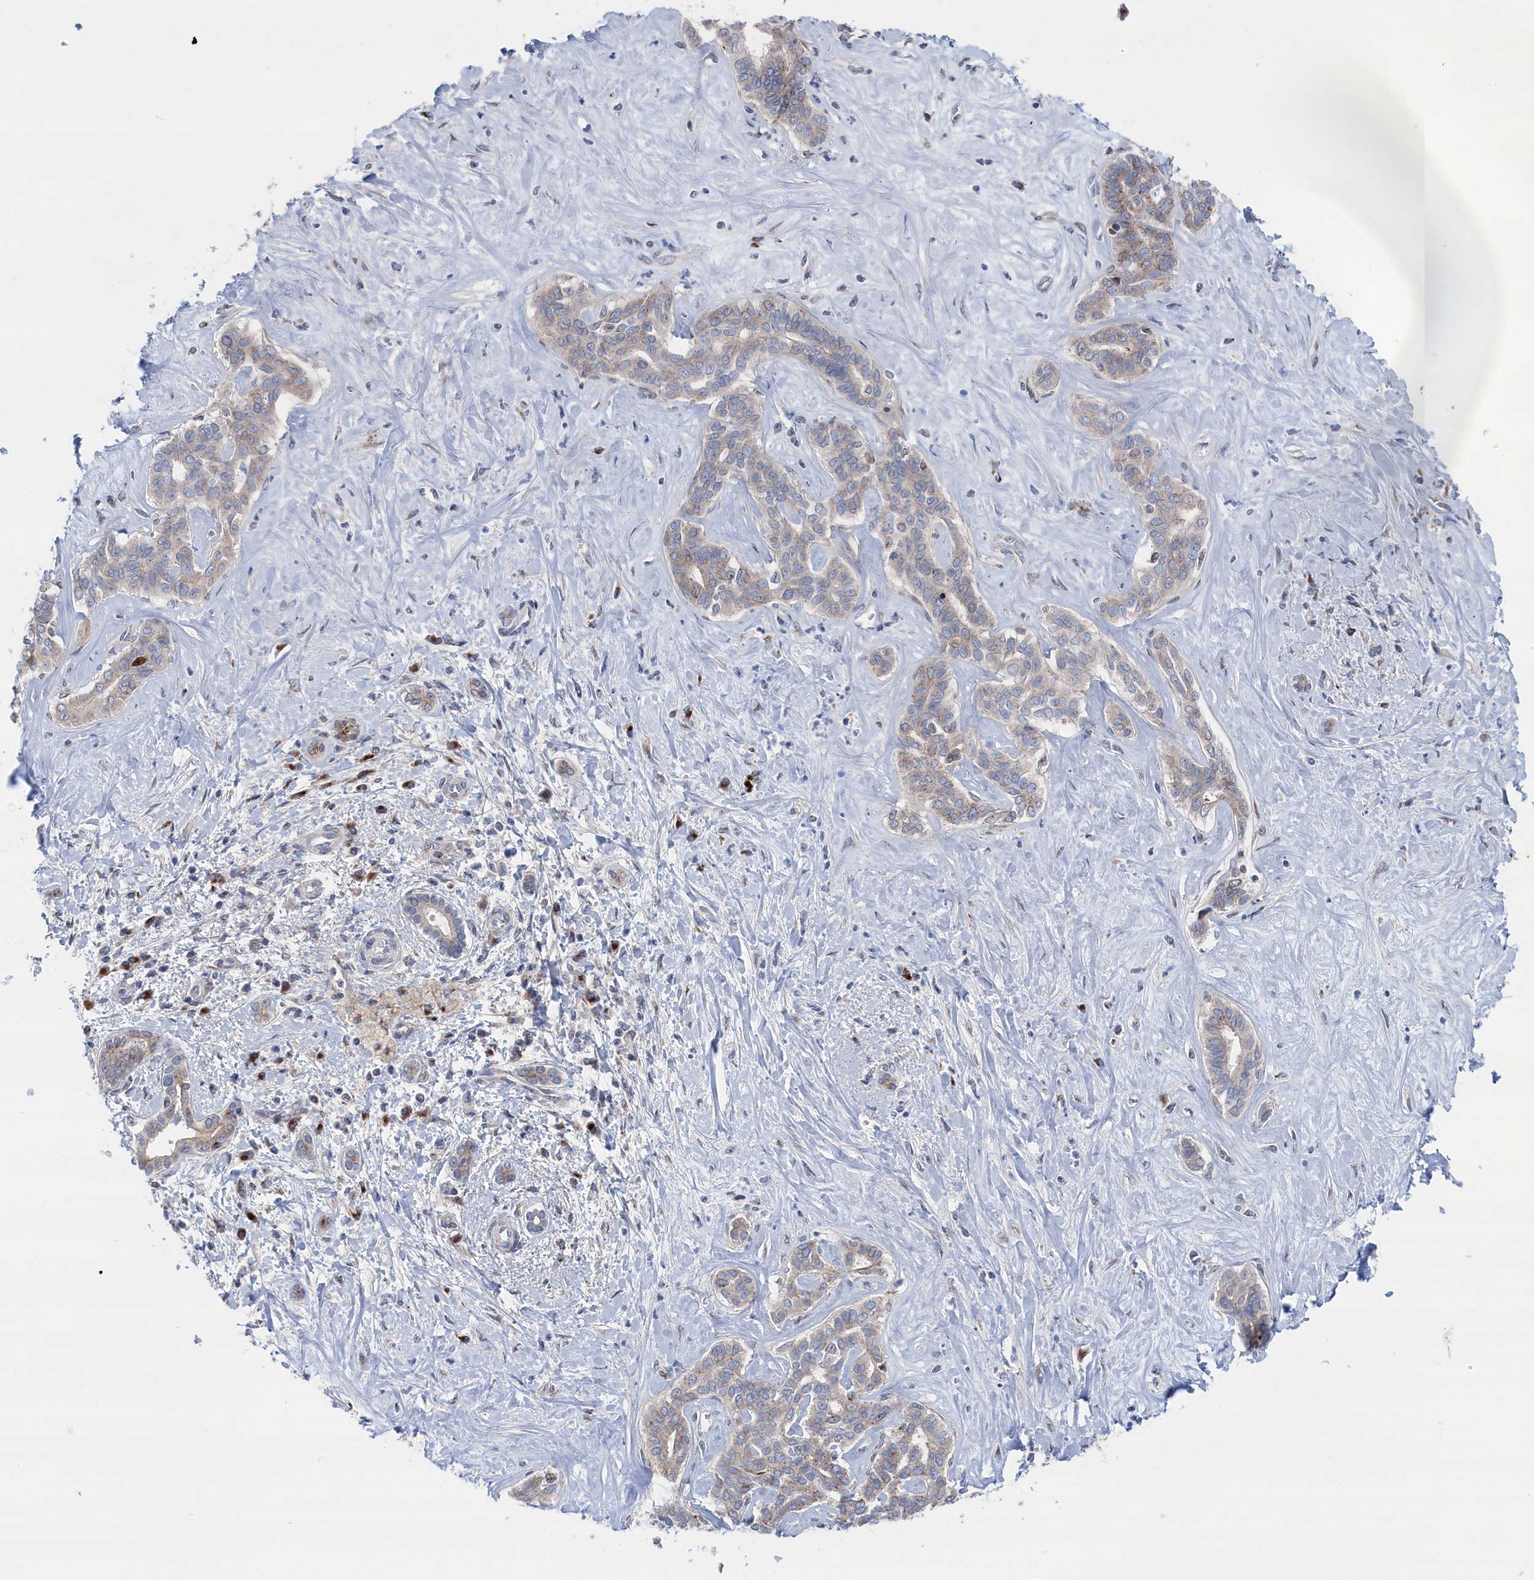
{"staining": {"intensity": "moderate", "quantity": "25%-75%", "location": "cytoplasmic/membranous"}, "tissue": "liver cancer", "cell_type": "Tumor cells", "image_type": "cancer", "snomed": [{"axis": "morphology", "description": "Cholangiocarcinoma"}, {"axis": "topography", "description": "Liver"}], "caption": "This image shows immunohistochemistry staining of cholangiocarcinoma (liver), with medium moderate cytoplasmic/membranous staining in approximately 25%-75% of tumor cells.", "gene": "IRX1", "patient": {"sex": "female", "age": 77}}